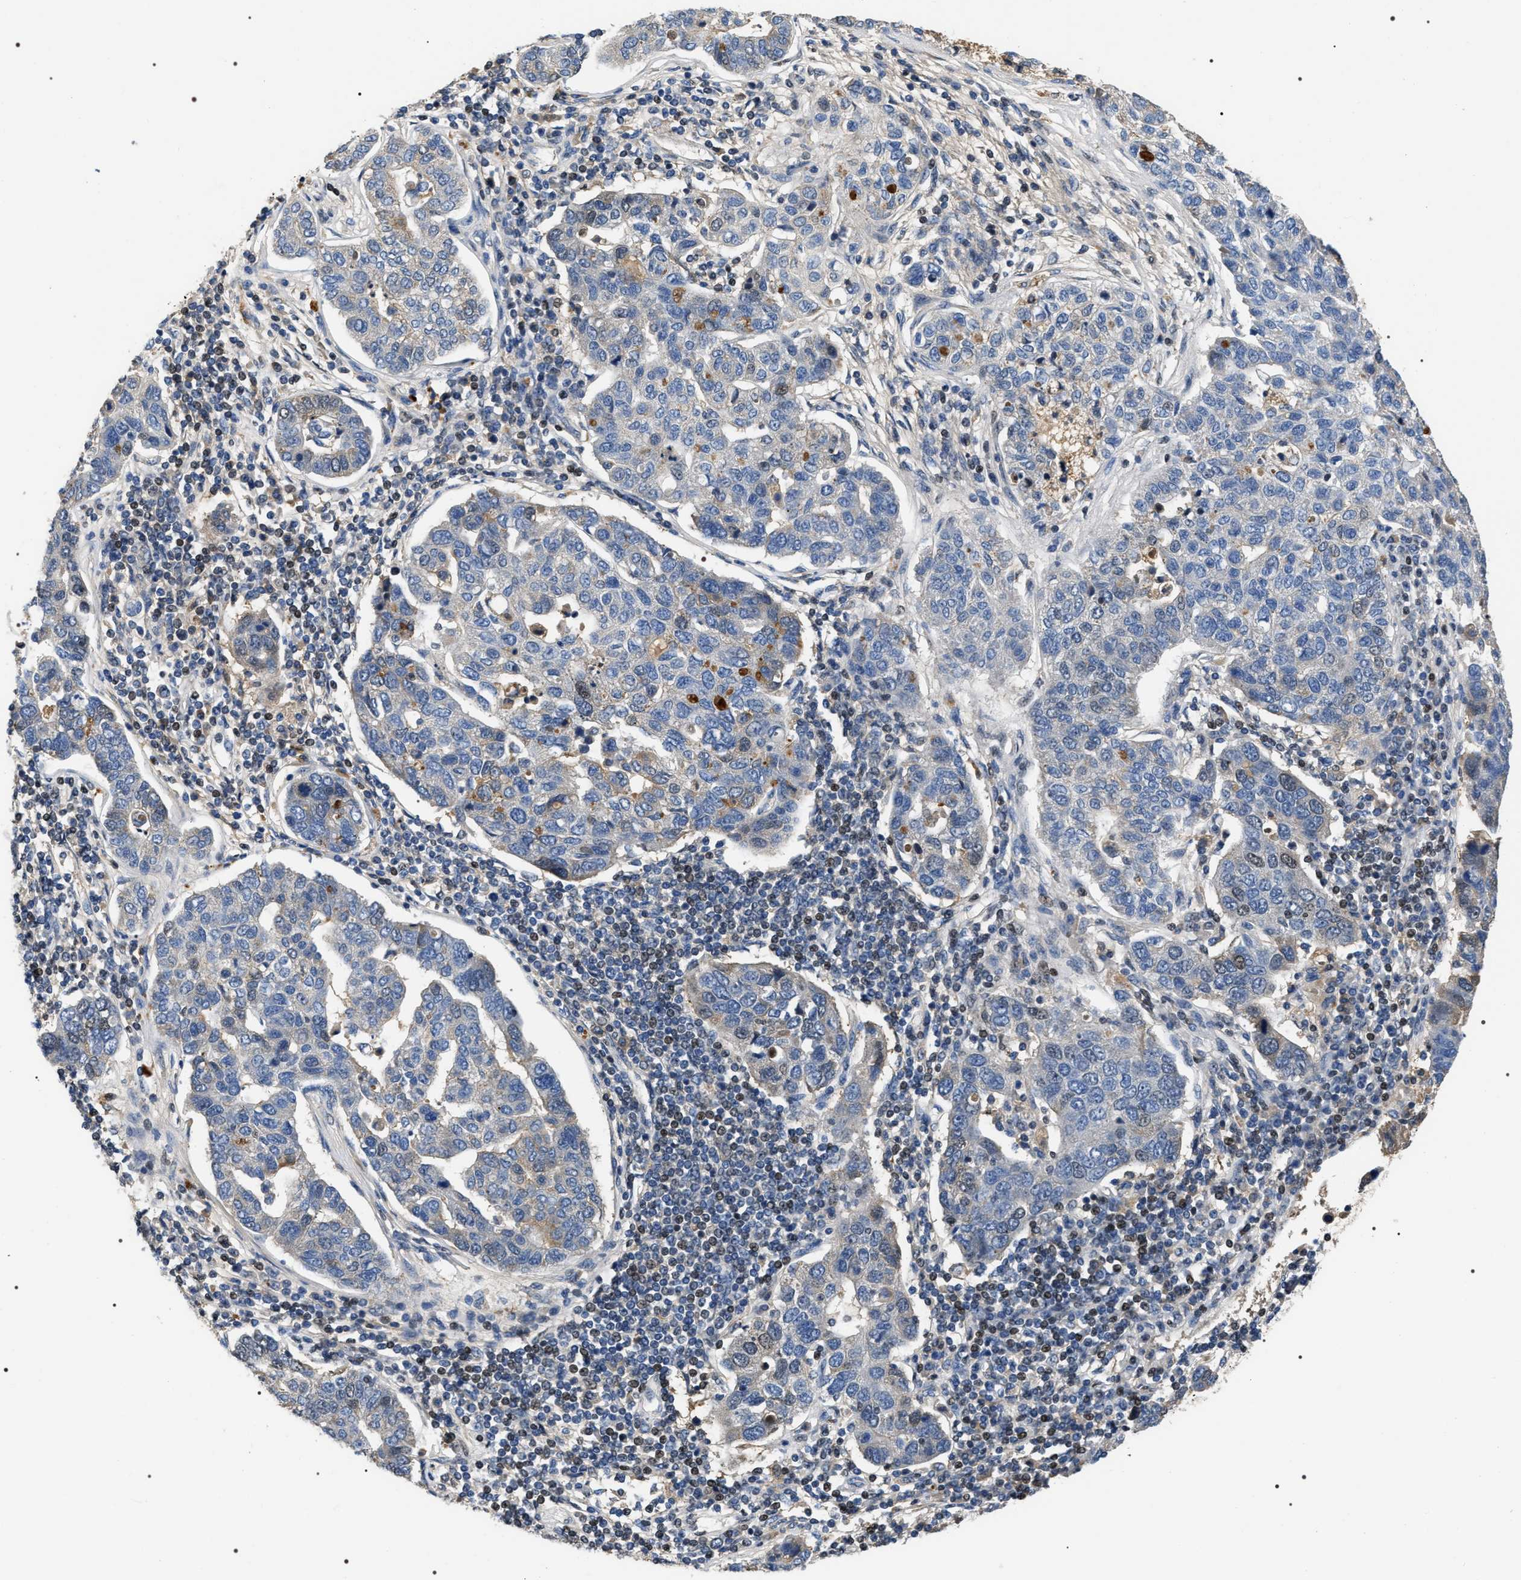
{"staining": {"intensity": "negative", "quantity": "none", "location": "none"}, "tissue": "pancreatic cancer", "cell_type": "Tumor cells", "image_type": "cancer", "snomed": [{"axis": "morphology", "description": "Adenocarcinoma, NOS"}, {"axis": "topography", "description": "Pancreas"}], "caption": "Immunohistochemical staining of human pancreatic cancer exhibits no significant positivity in tumor cells.", "gene": "C7orf25", "patient": {"sex": "female", "age": 61}}